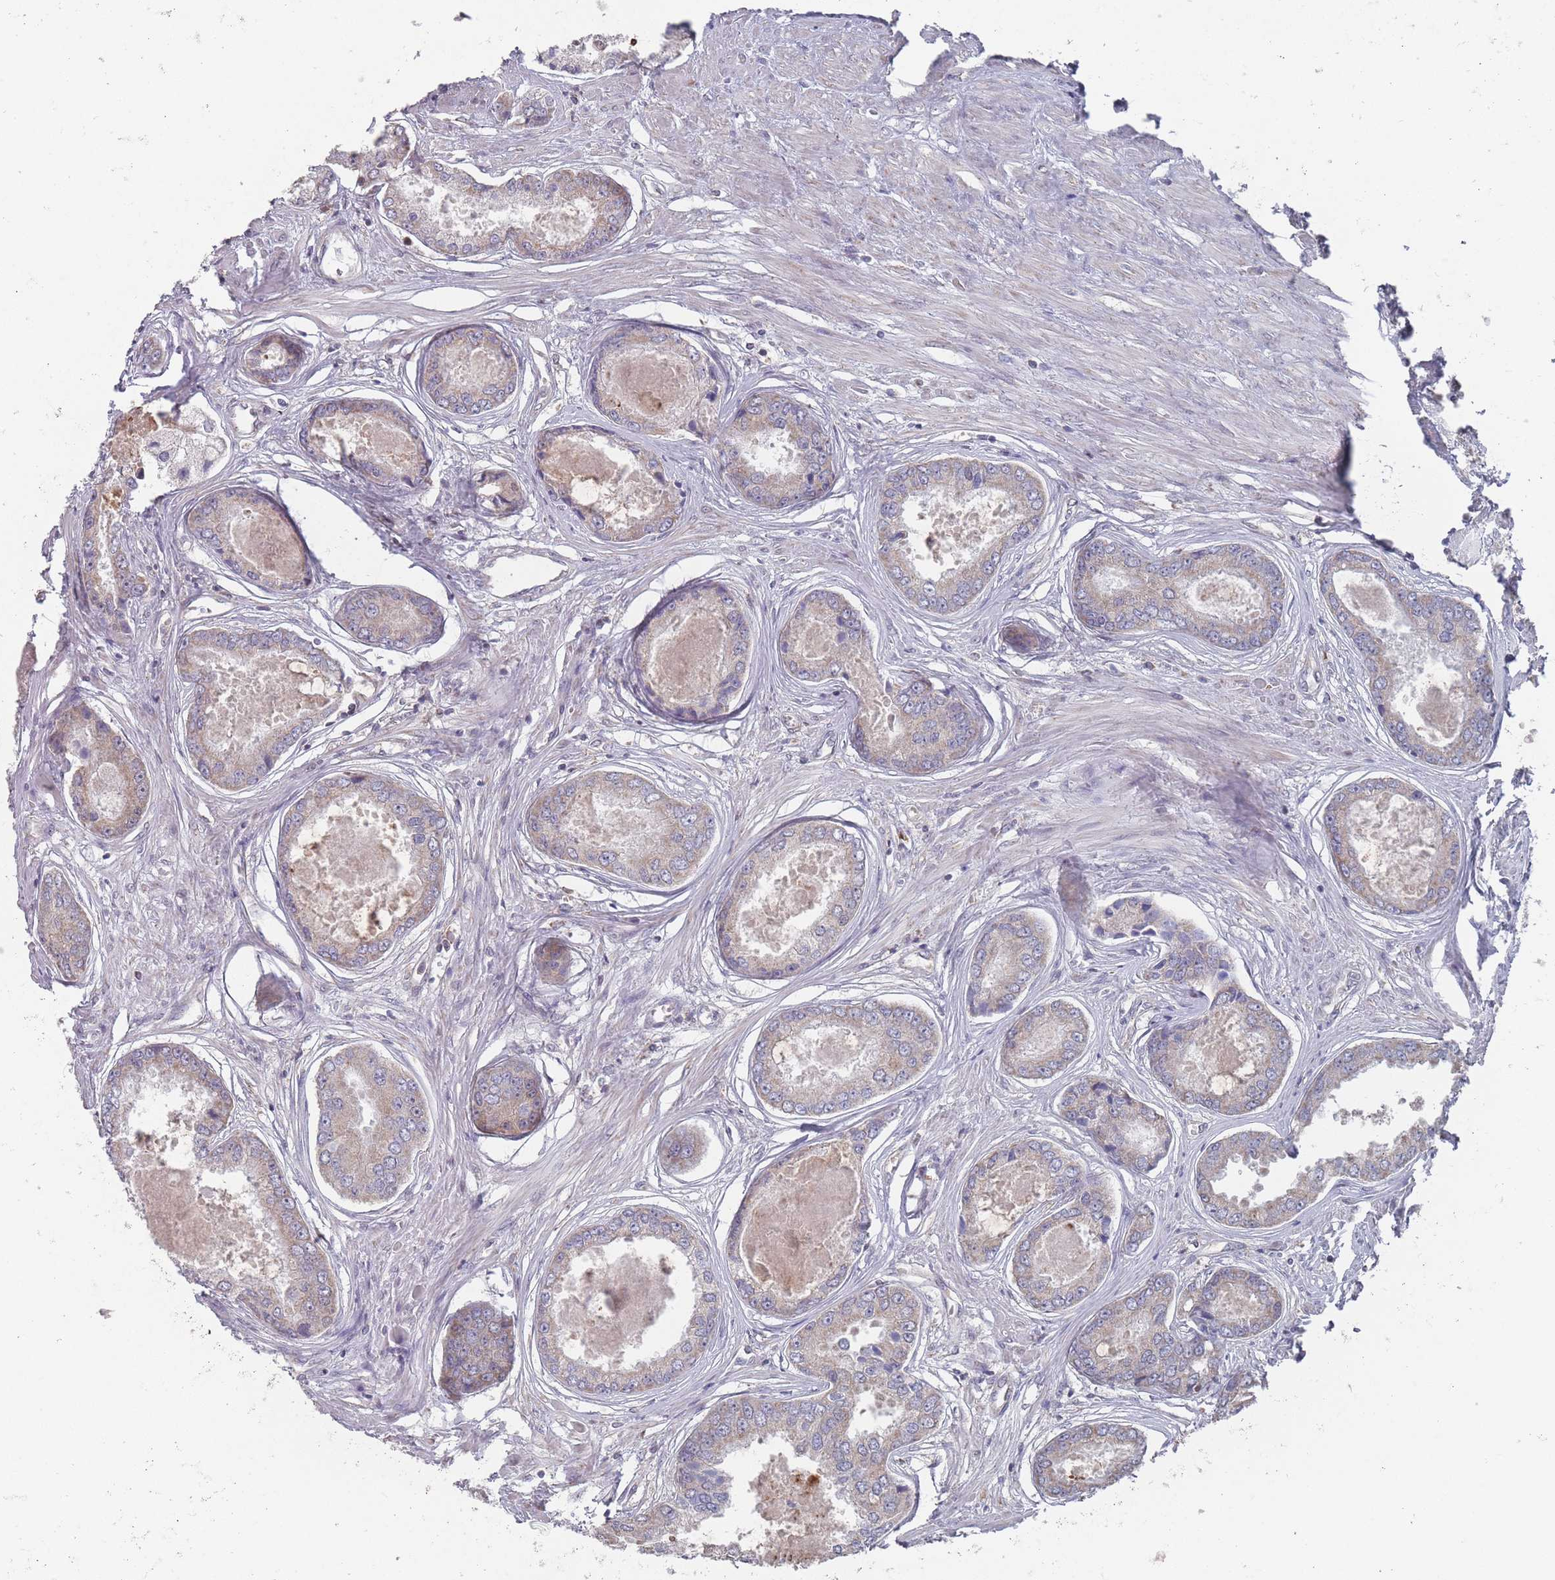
{"staining": {"intensity": "weak", "quantity": "25%-75%", "location": "cytoplasmic/membranous"}, "tissue": "prostate cancer", "cell_type": "Tumor cells", "image_type": "cancer", "snomed": [{"axis": "morphology", "description": "Adenocarcinoma, Low grade"}, {"axis": "topography", "description": "Prostate"}], "caption": "Brown immunohistochemical staining in prostate low-grade adenocarcinoma demonstrates weak cytoplasmic/membranous staining in about 25%-75% of tumor cells. (DAB (3,3'-diaminobenzidine) IHC, brown staining for protein, blue staining for nuclei).", "gene": "PEX7", "patient": {"sex": "male", "age": 68}}